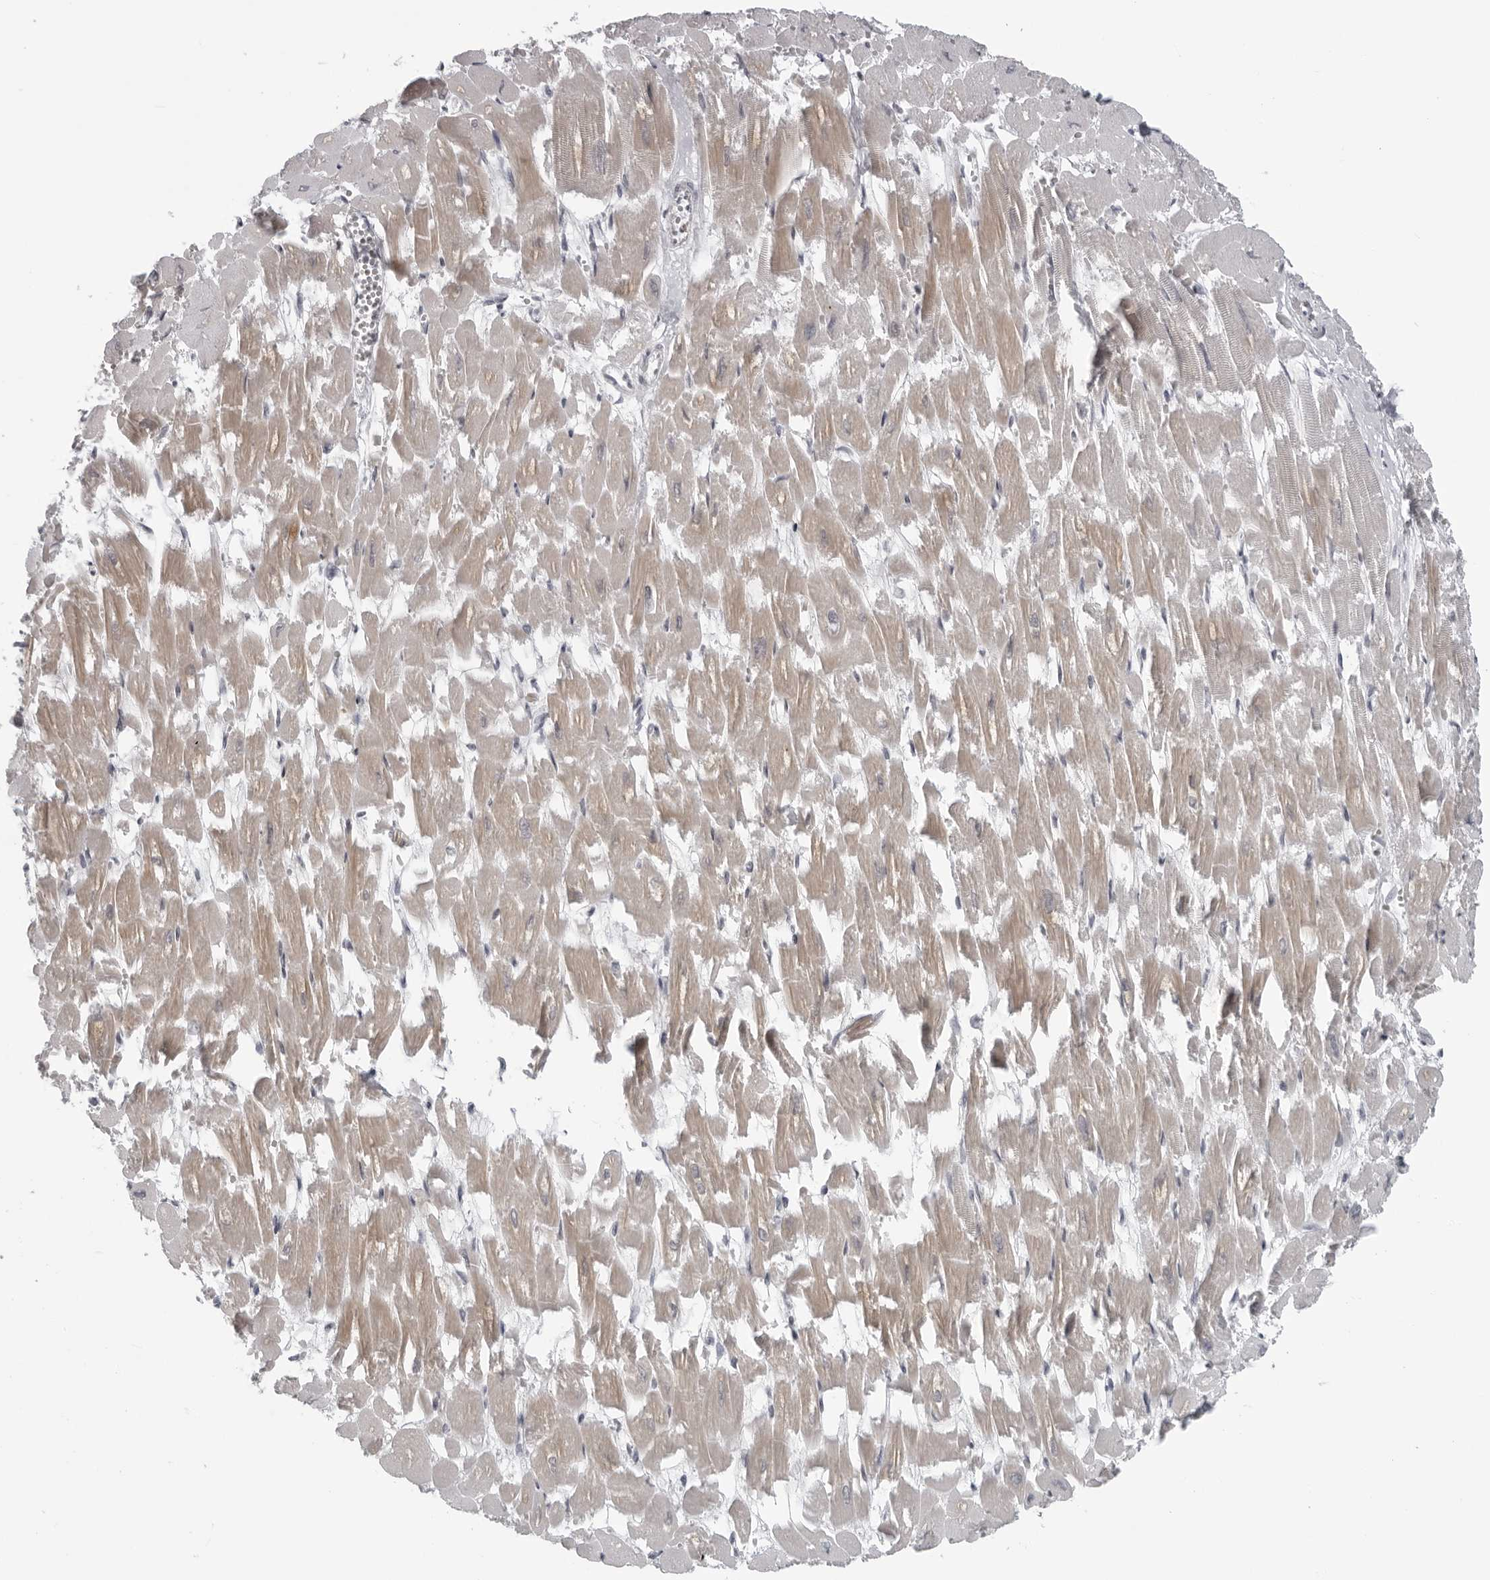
{"staining": {"intensity": "weak", "quantity": "25%-75%", "location": "cytoplasmic/membranous"}, "tissue": "heart muscle", "cell_type": "Cardiomyocytes", "image_type": "normal", "snomed": [{"axis": "morphology", "description": "Normal tissue, NOS"}, {"axis": "topography", "description": "Heart"}], "caption": "Cardiomyocytes exhibit low levels of weak cytoplasmic/membranous staining in about 25%-75% of cells in unremarkable human heart muscle.", "gene": "RTCA", "patient": {"sex": "male", "age": 54}}